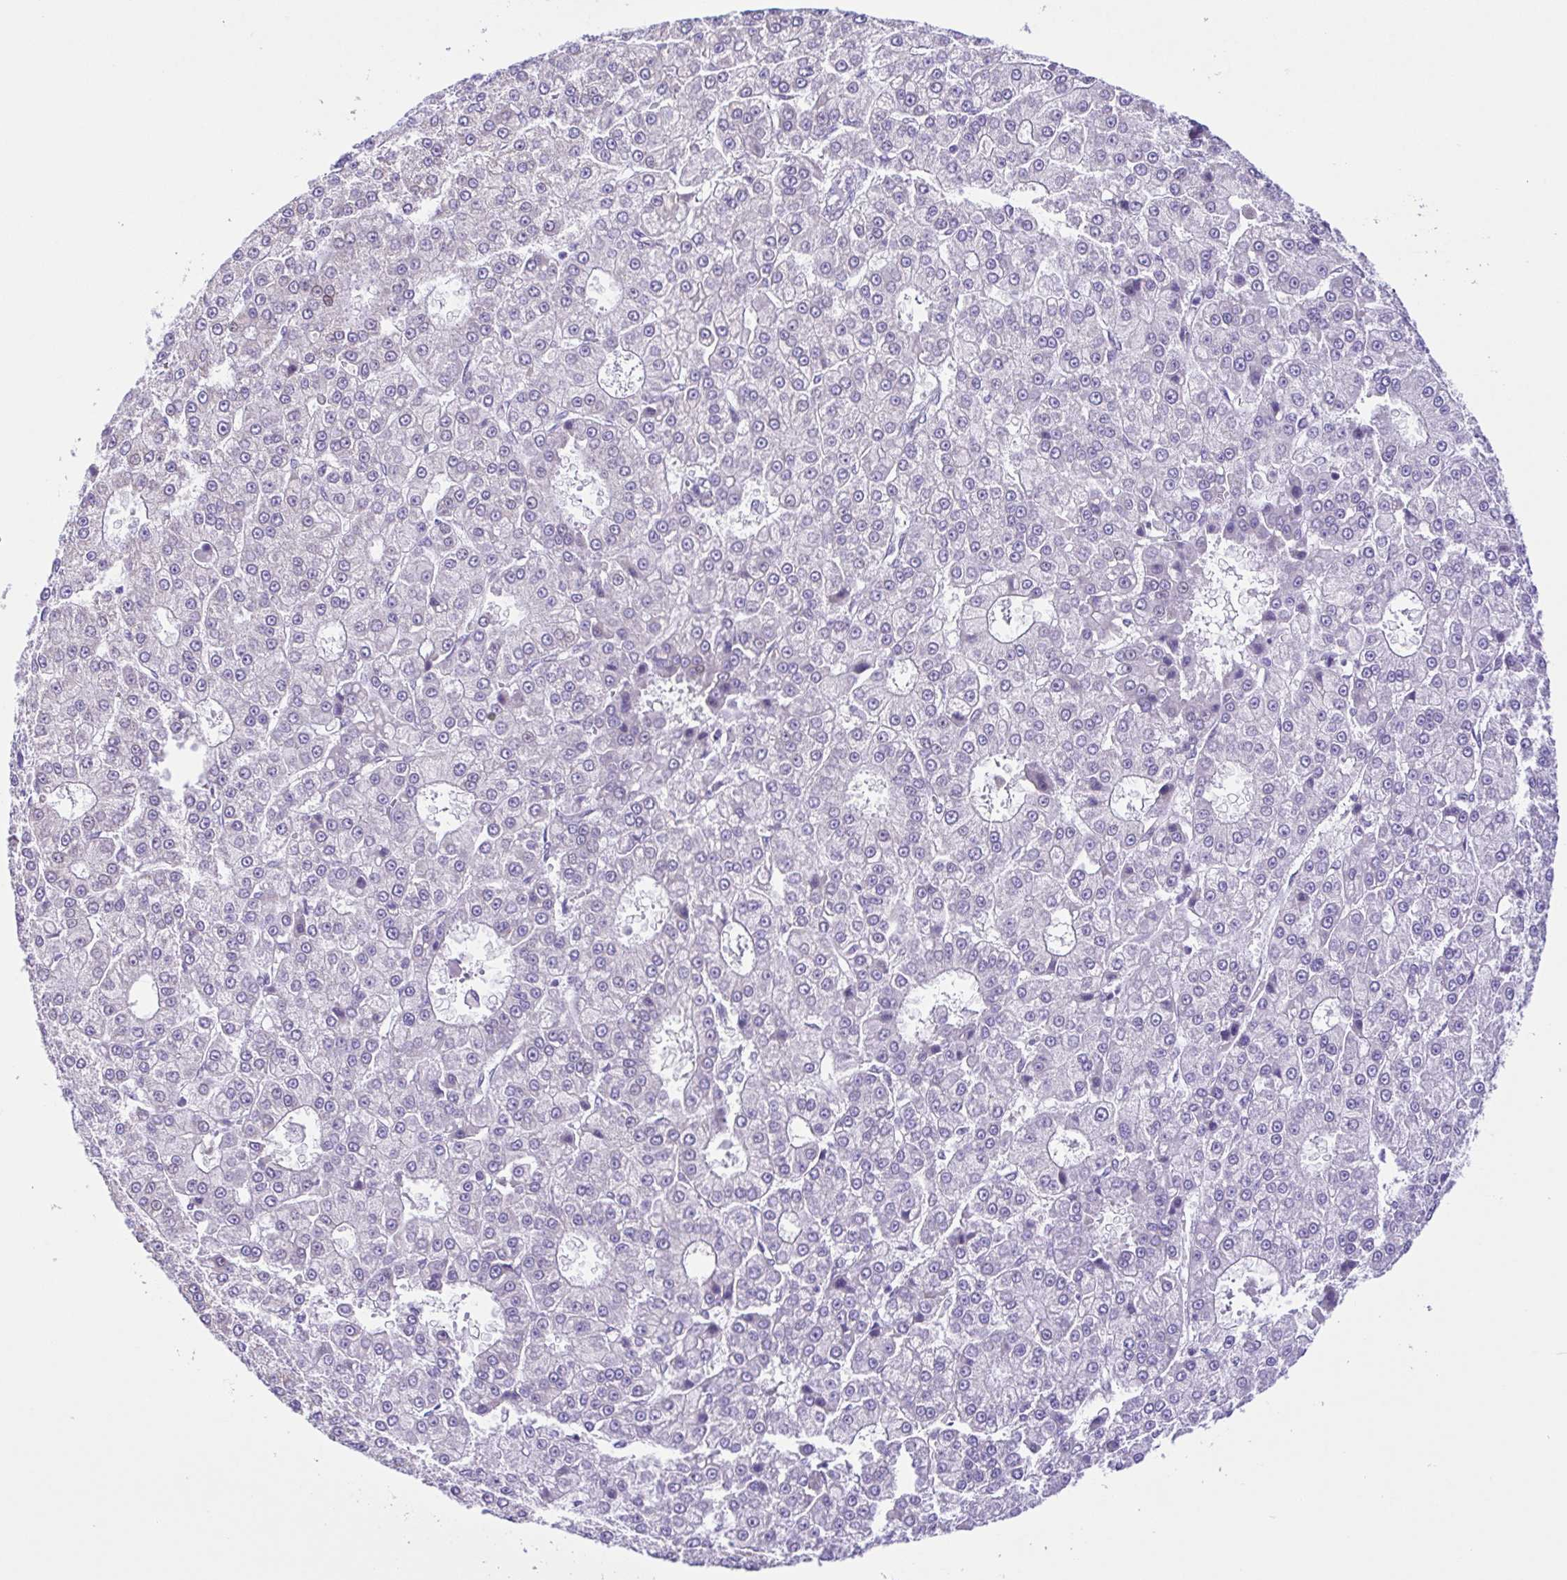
{"staining": {"intensity": "negative", "quantity": "none", "location": "none"}, "tissue": "liver cancer", "cell_type": "Tumor cells", "image_type": "cancer", "snomed": [{"axis": "morphology", "description": "Carcinoma, Hepatocellular, NOS"}, {"axis": "topography", "description": "Liver"}], "caption": "IHC photomicrograph of neoplastic tissue: liver cancer stained with DAB exhibits no significant protein expression in tumor cells.", "gene": "TGM3", "patient": {"sex": "male", "age": 70}}